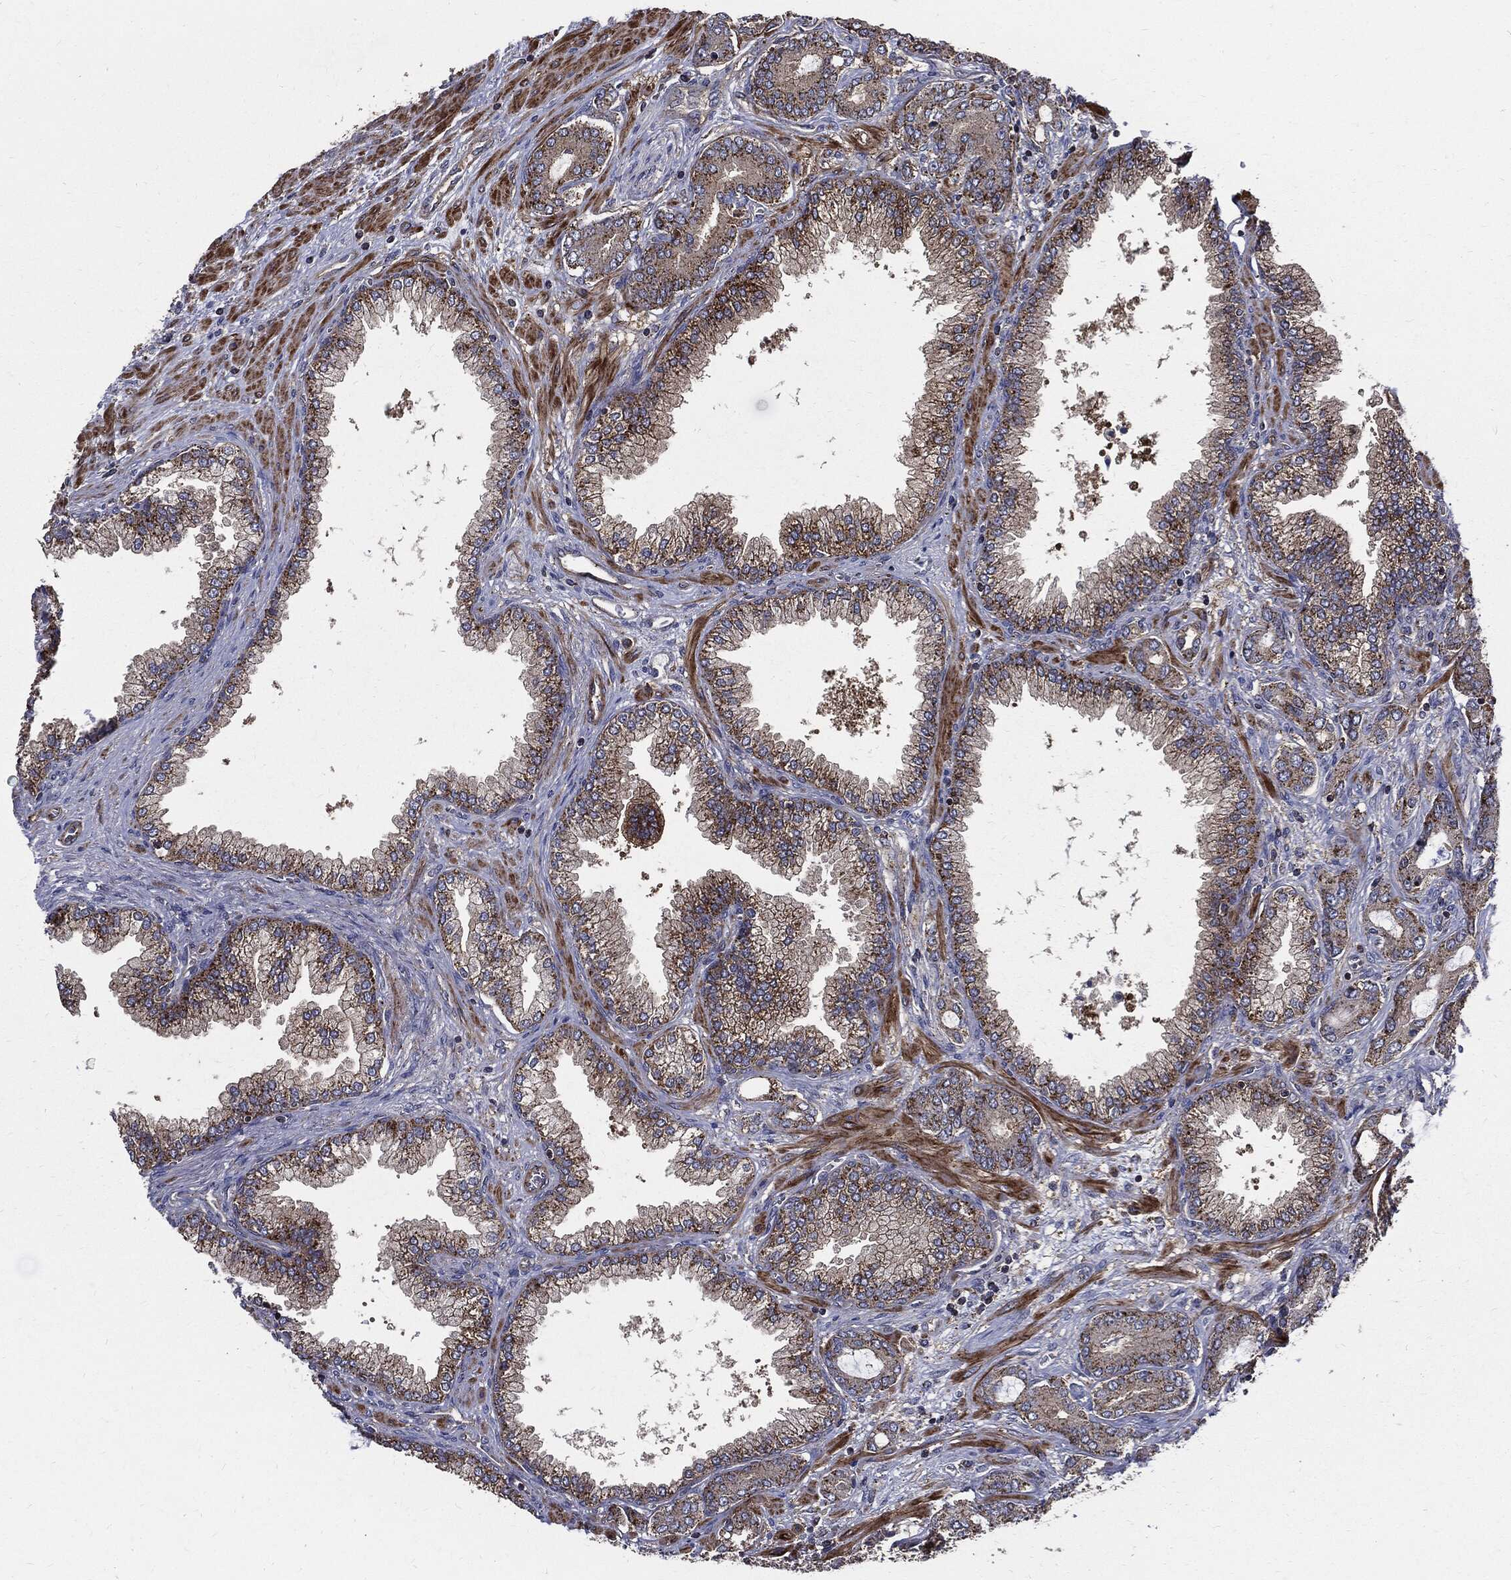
{"staining": {"intensity": "moderate", "quantity": ">75%", "location": "cytoplasmic/membranous"}, "tissue": "prostate cancer", "cell_type": "Tumor cells", "image_type": "cancer", "snomed": [{"axis": "morphology", "description": "Adenocarcinoma, Low grade"}, {"axis": "topography", "description": "Prostate"}], "caption": "DAB immunohistochemical staining of human prostate cancer (low-grade adenocarcinoma) shows moderate cytoplasmic/membranous protein positivity in approximately >75% of tumor cells.", "gene": "PDCD6IP", "patient": {"sex": "male", "age": 68}}